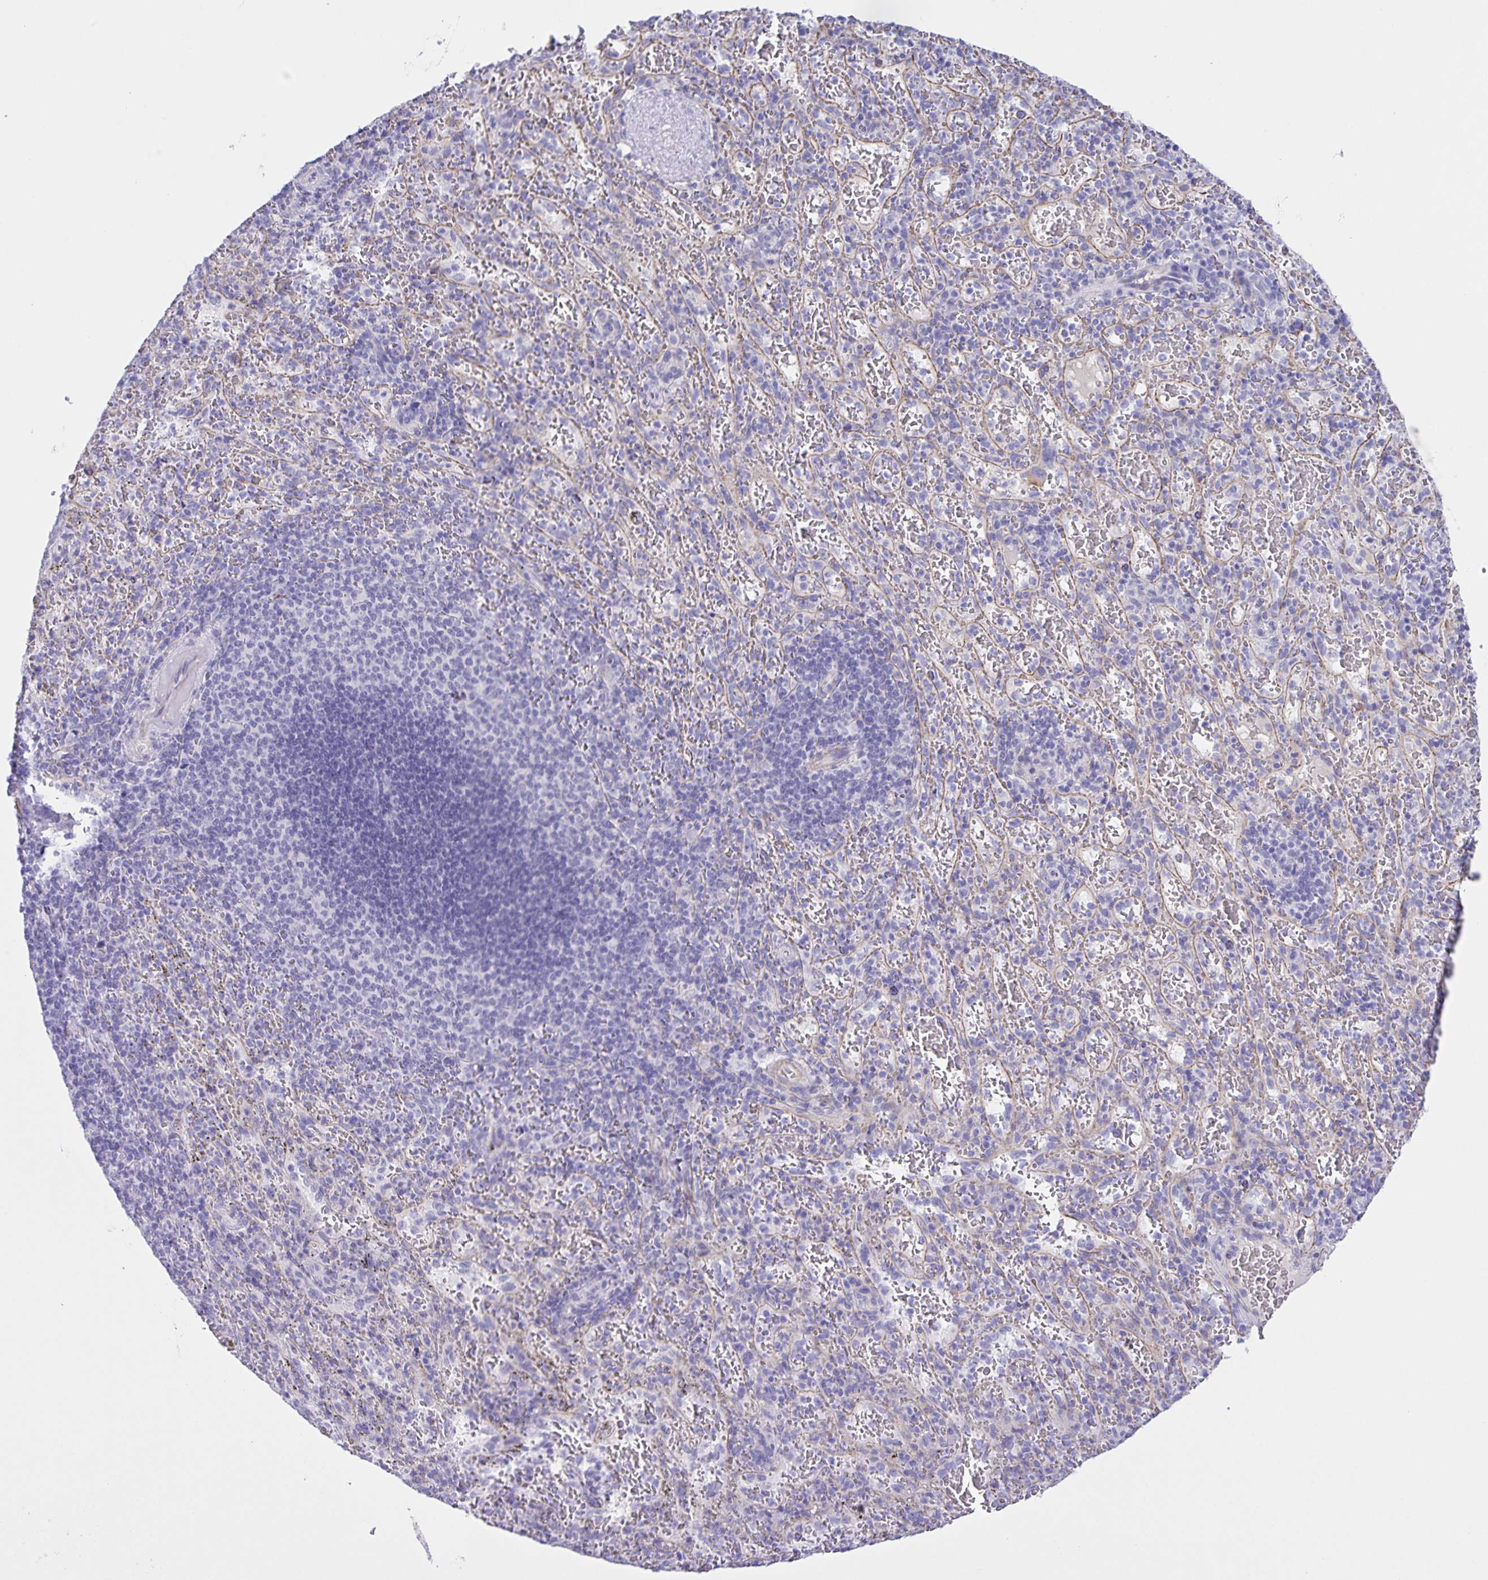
{"staining": {"intensity": "negative", "quantity": "none", "location": "none"}, "tissue": "spleen", "cell_type": "Cells in red pulp", "image_type": "normal", "snomed": [{"axis": "morphology", "description": "Normal tissue, NOS"}, {"axis": "topography", "description": "Spleen"}], "caption": "Cells in red pulp show no significant protein expression in unremarkable spleen. (DAB (3,3'-diaminobenzidine) IHC, high magnification).", "gene": "UBQLN3", "patient": {"sex": "male", "age": 57}}